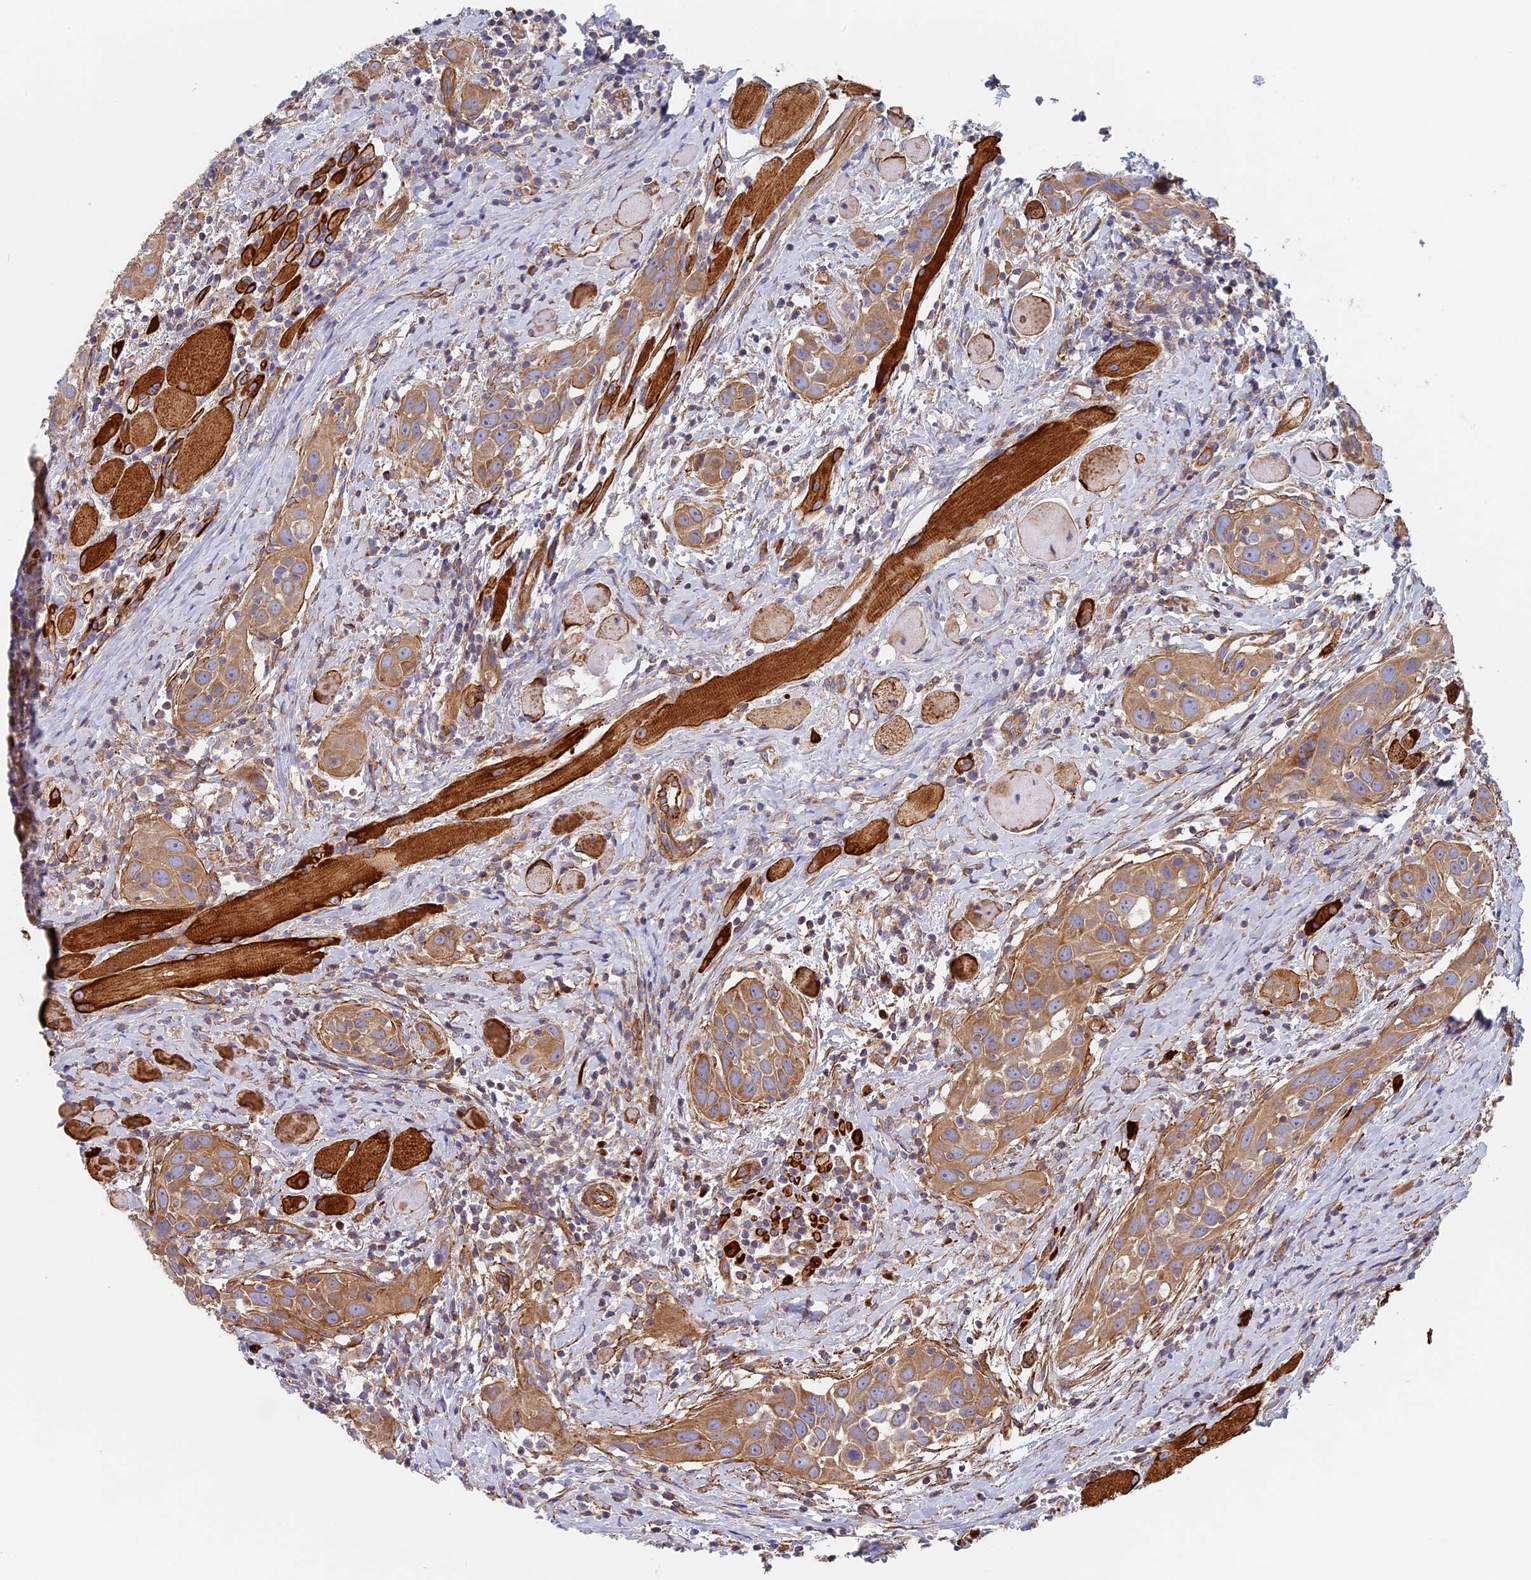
{"staining": {"intensity": "moderate", "quantity": ">75%", "location": "cytoplasmic/membranous"}, "tissue": "head and neck cancer", "cell_type": "Tumor cells", "image_type": "cancer", "snomed": [{"axis": "morphology", "description": "Squamous cell carcinoma, NOS"}, {"axis": "topography", "description": "Oral tissue"}, {"axis": "topography", "description": "Head-Neck"}], "caption": "A high-resolution image shows immunohistochemistry (IHC) staining of head and neck cancer, which demonstrates moderate cytoplasmic/membranous staining in about >75% of tumor cells.", "gene": "DDA1", "patient": {"sex": "female", "age": 50}}